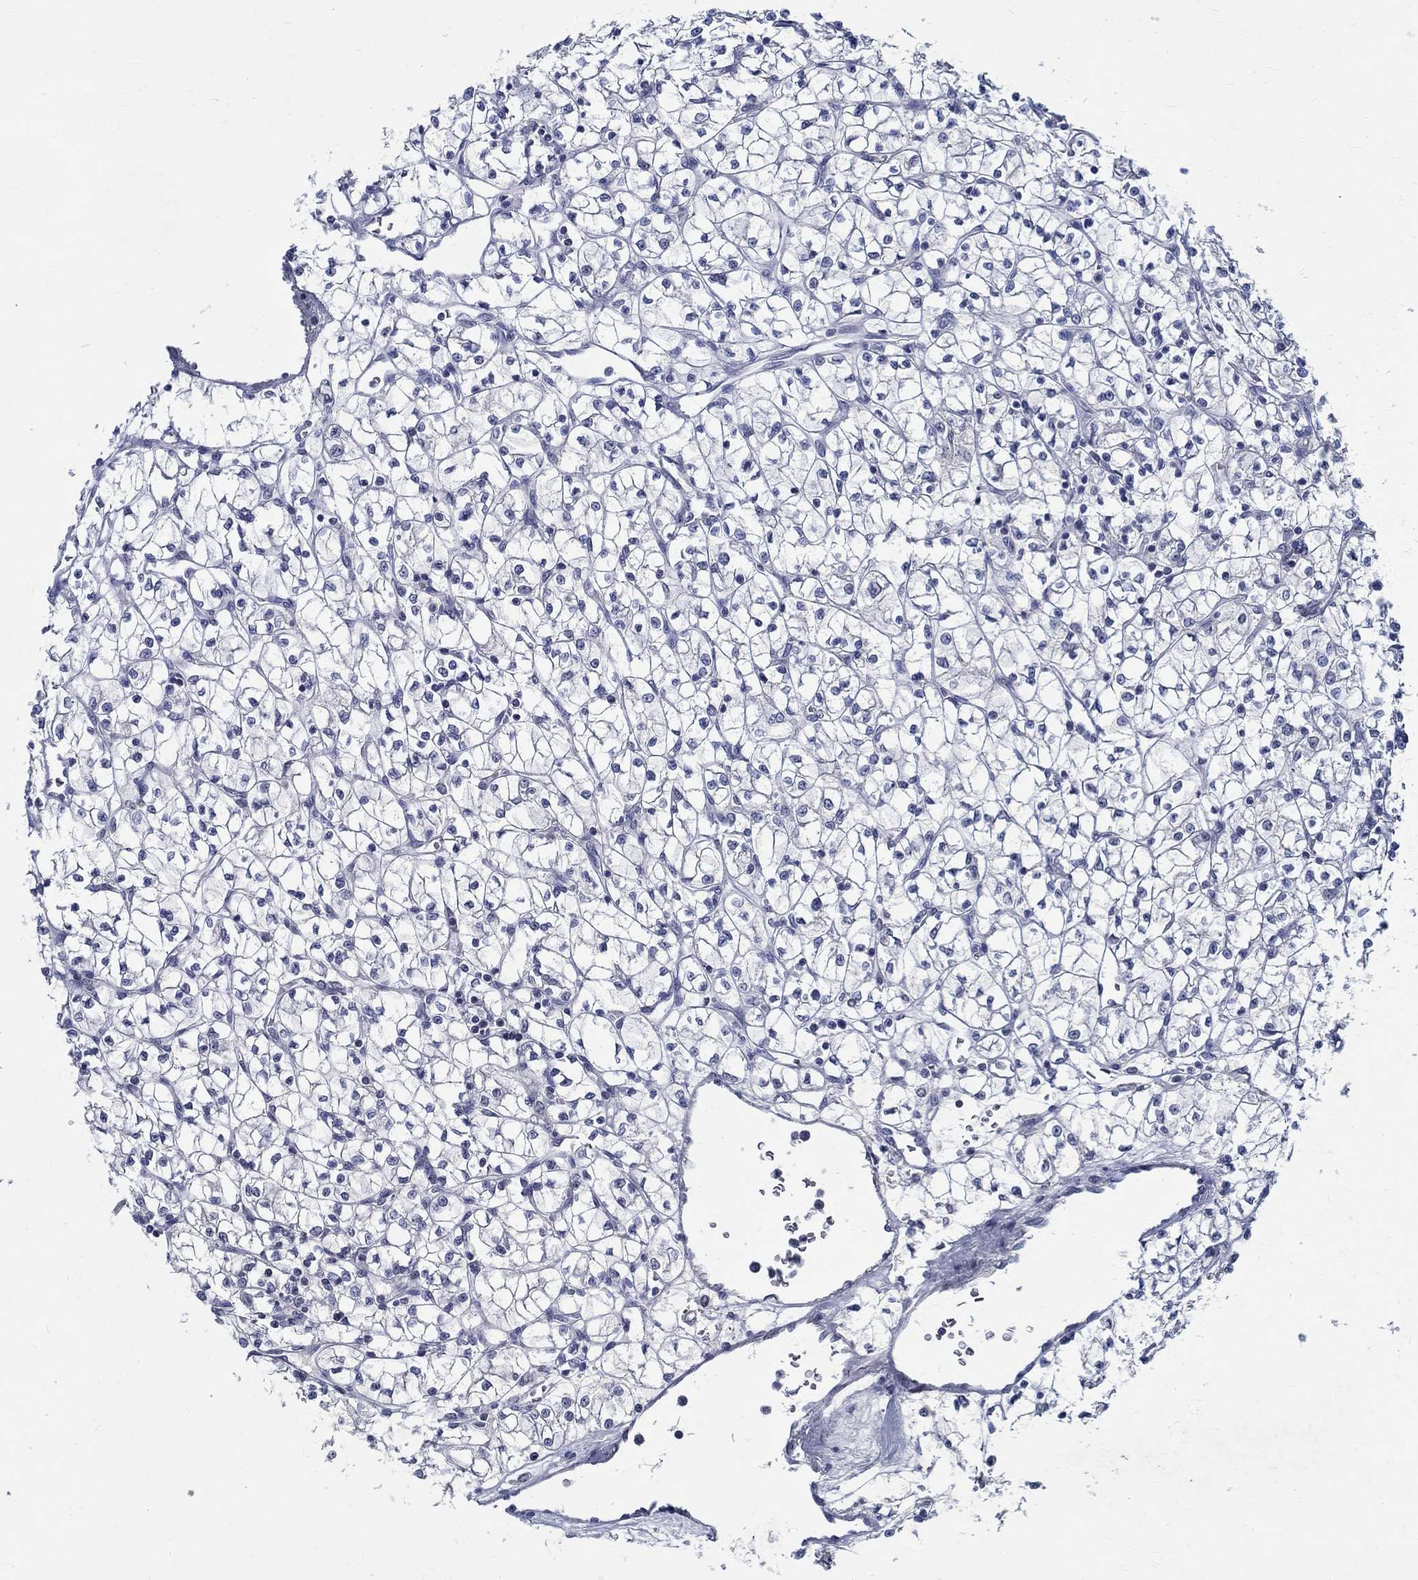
{"staining": {"intensity": "negative", "quantity": "none", "location": "none"}, "tissue": "renal cancer", "cell_type": "Tumor cells", "image_type": "cancer", "snomed": [{"axis": "morphology", "description": "Adenocarcinoma, NOS"}, {"axis": "topography", "description": "Kidney"}], "caption": "Human renal cancer stained for a protein using immunohistochemistry (IHC) displays no positivity in tumor cells.", "gene": "CETN1", "patient": {"sex": "female", "age": 64}}